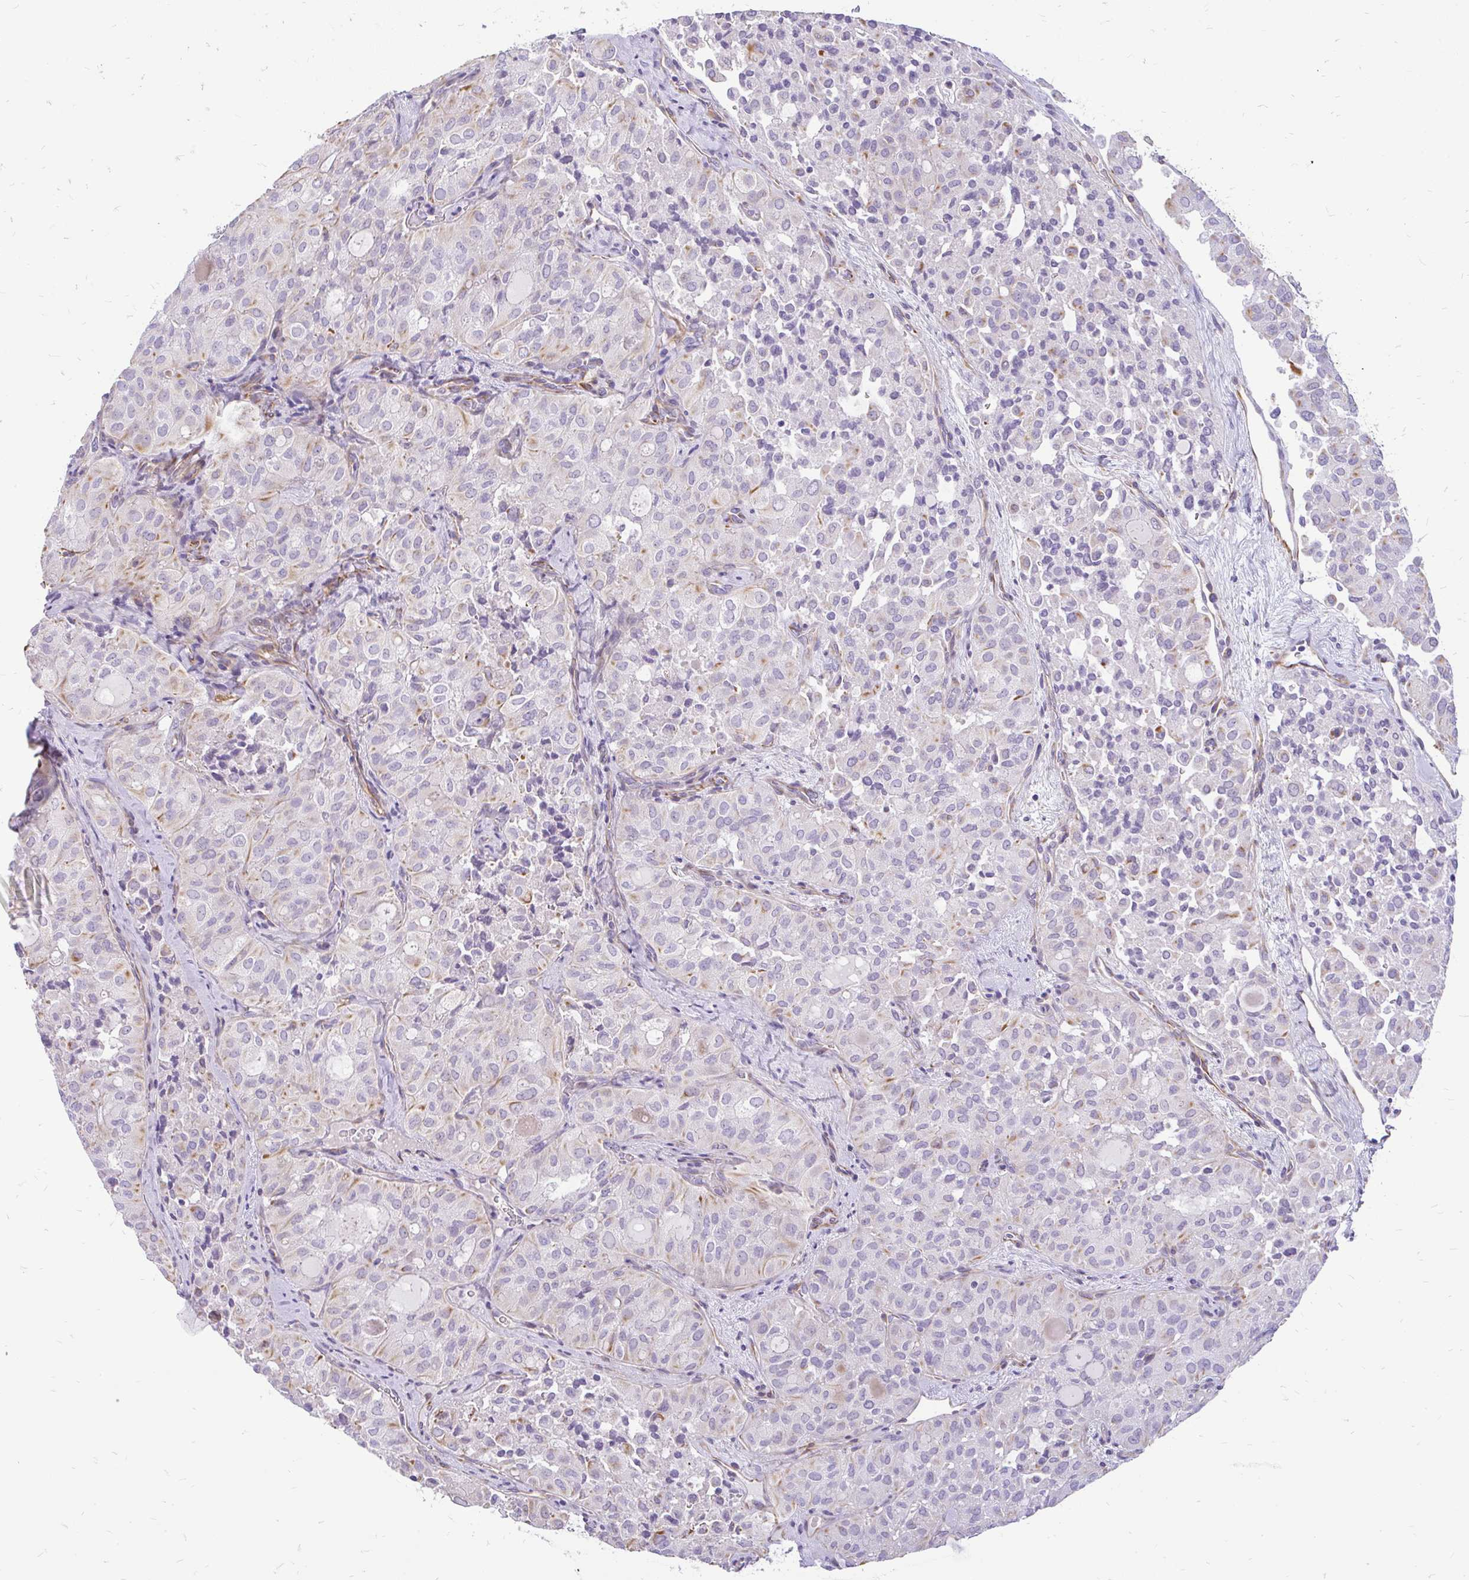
{"staining": {"intensity": "weak", "quantity": "<25%", "location": "cytoplasmic/membranous"}, "tissue": "thyroid cancer", "cell_type": "Tumor cells", "image_type": "cancer", "snomed": [{"axis": "morphology", "description": "Follicular adenoma carcinoma, NOS"}, {"axis": "topography", "description": "Thyroid gland"}], "caption": "A high-resolution photomicrograph shows immunohistochemistry (IHC) staining of thyroid follicular adenoma carcinoma, which exhibits no significant positivity in tumor cells.", "gene": "FAM83C", "patient": {"sex": "male", "age": 75}}